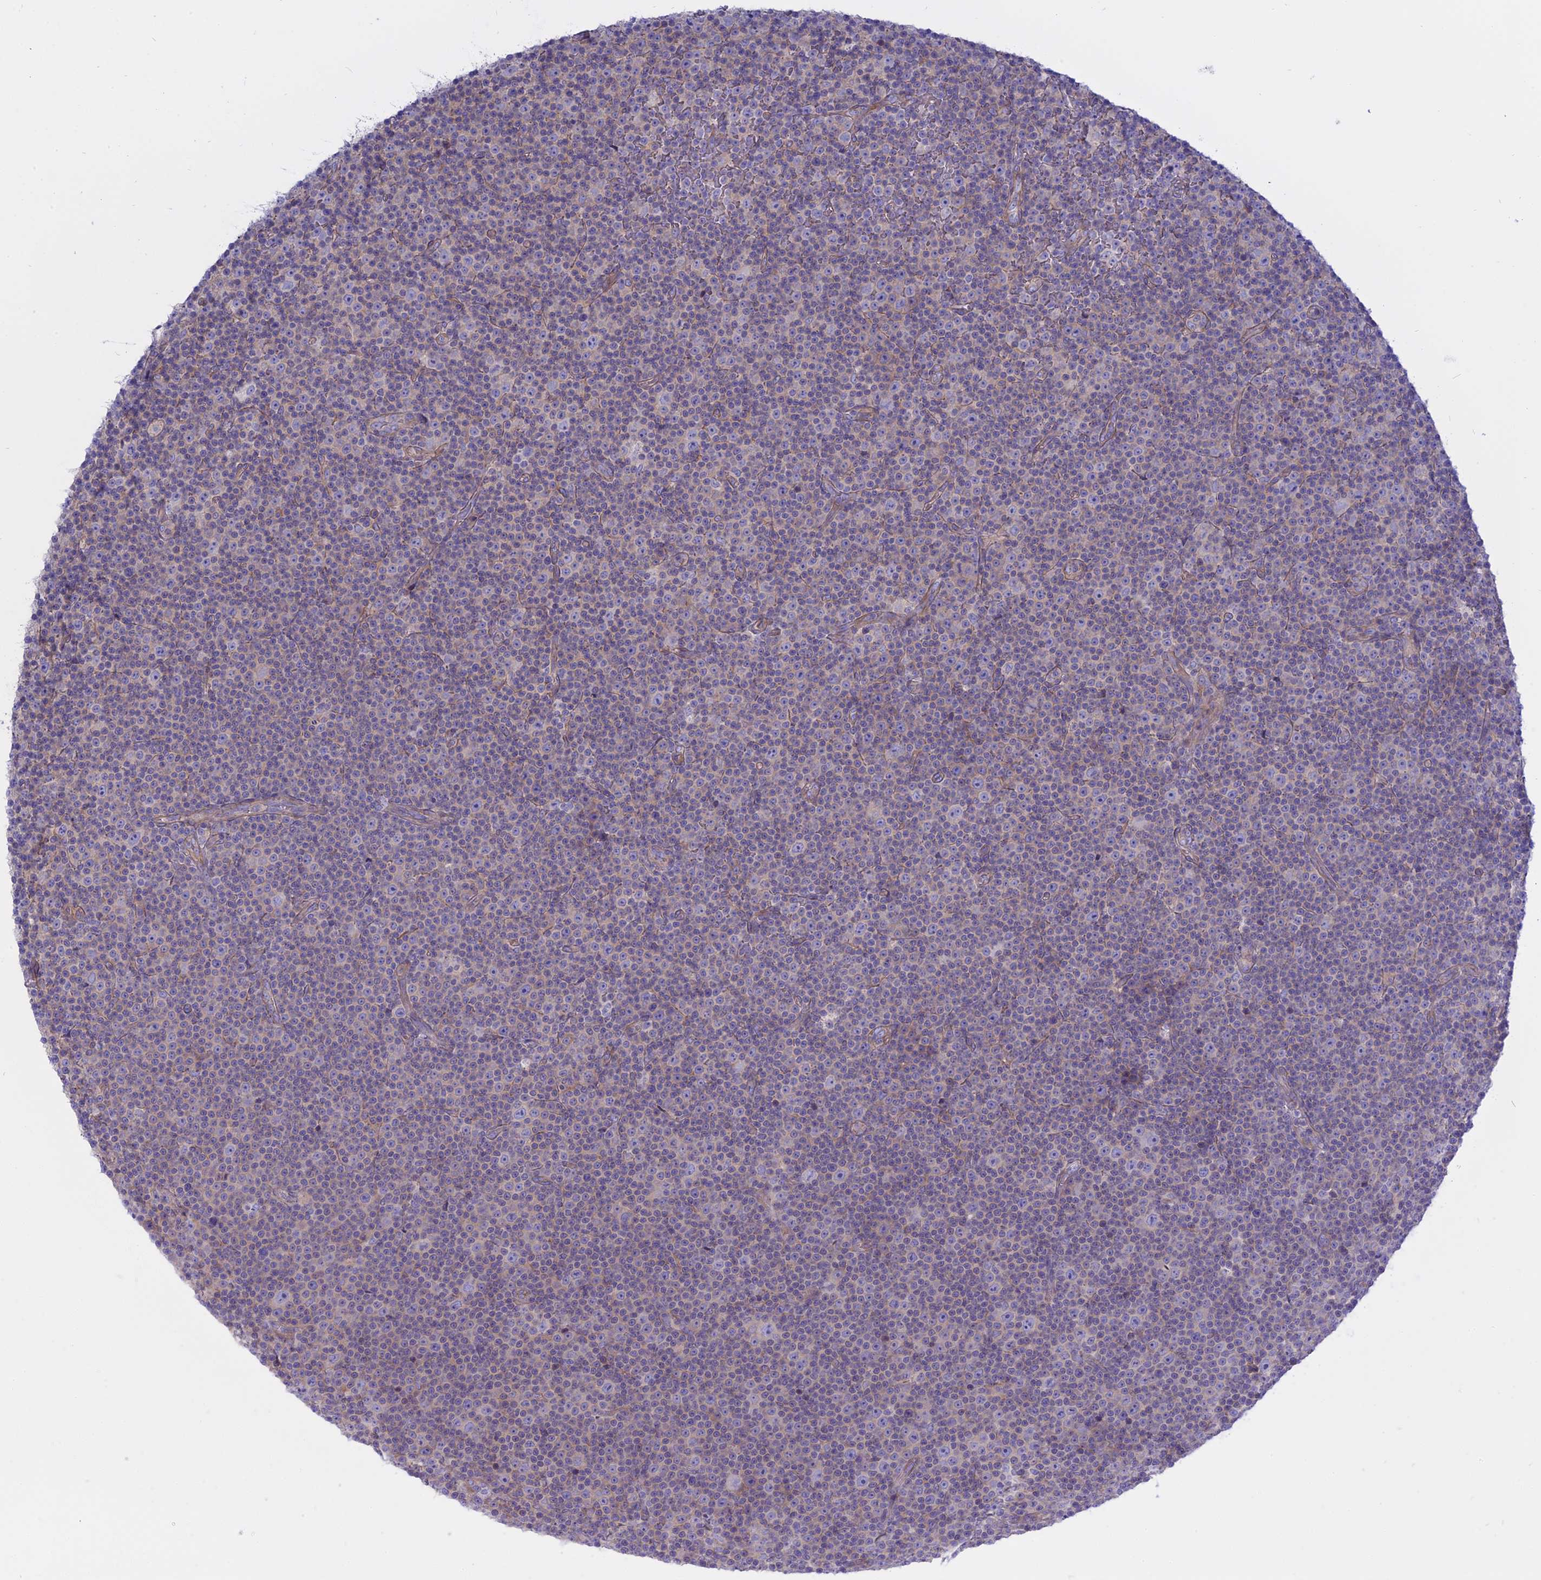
{"staining": {"intensity": "negative", "quantity": "none", "location": "none"}, "tissue": "lymphoma", "cell_type": "Tumor cells", "image_type": "cancer", "snomed": [{"axis": "morphology", "description": "Malignant lymphoma, non-Hodgkin's type, Low grade"}, {"axis": "topography", "description": "Lymph node"}], "caption": "High power microscopy photomicrograph of an immunohistochemistry (IHC) micrograph of malignant lymphoma, non-Hodgkin's type (low-grade), revealing no significant positivity in tumor cells.", "gene": "AHCYL1", "patient": {"sex": "female", "age": 67}}